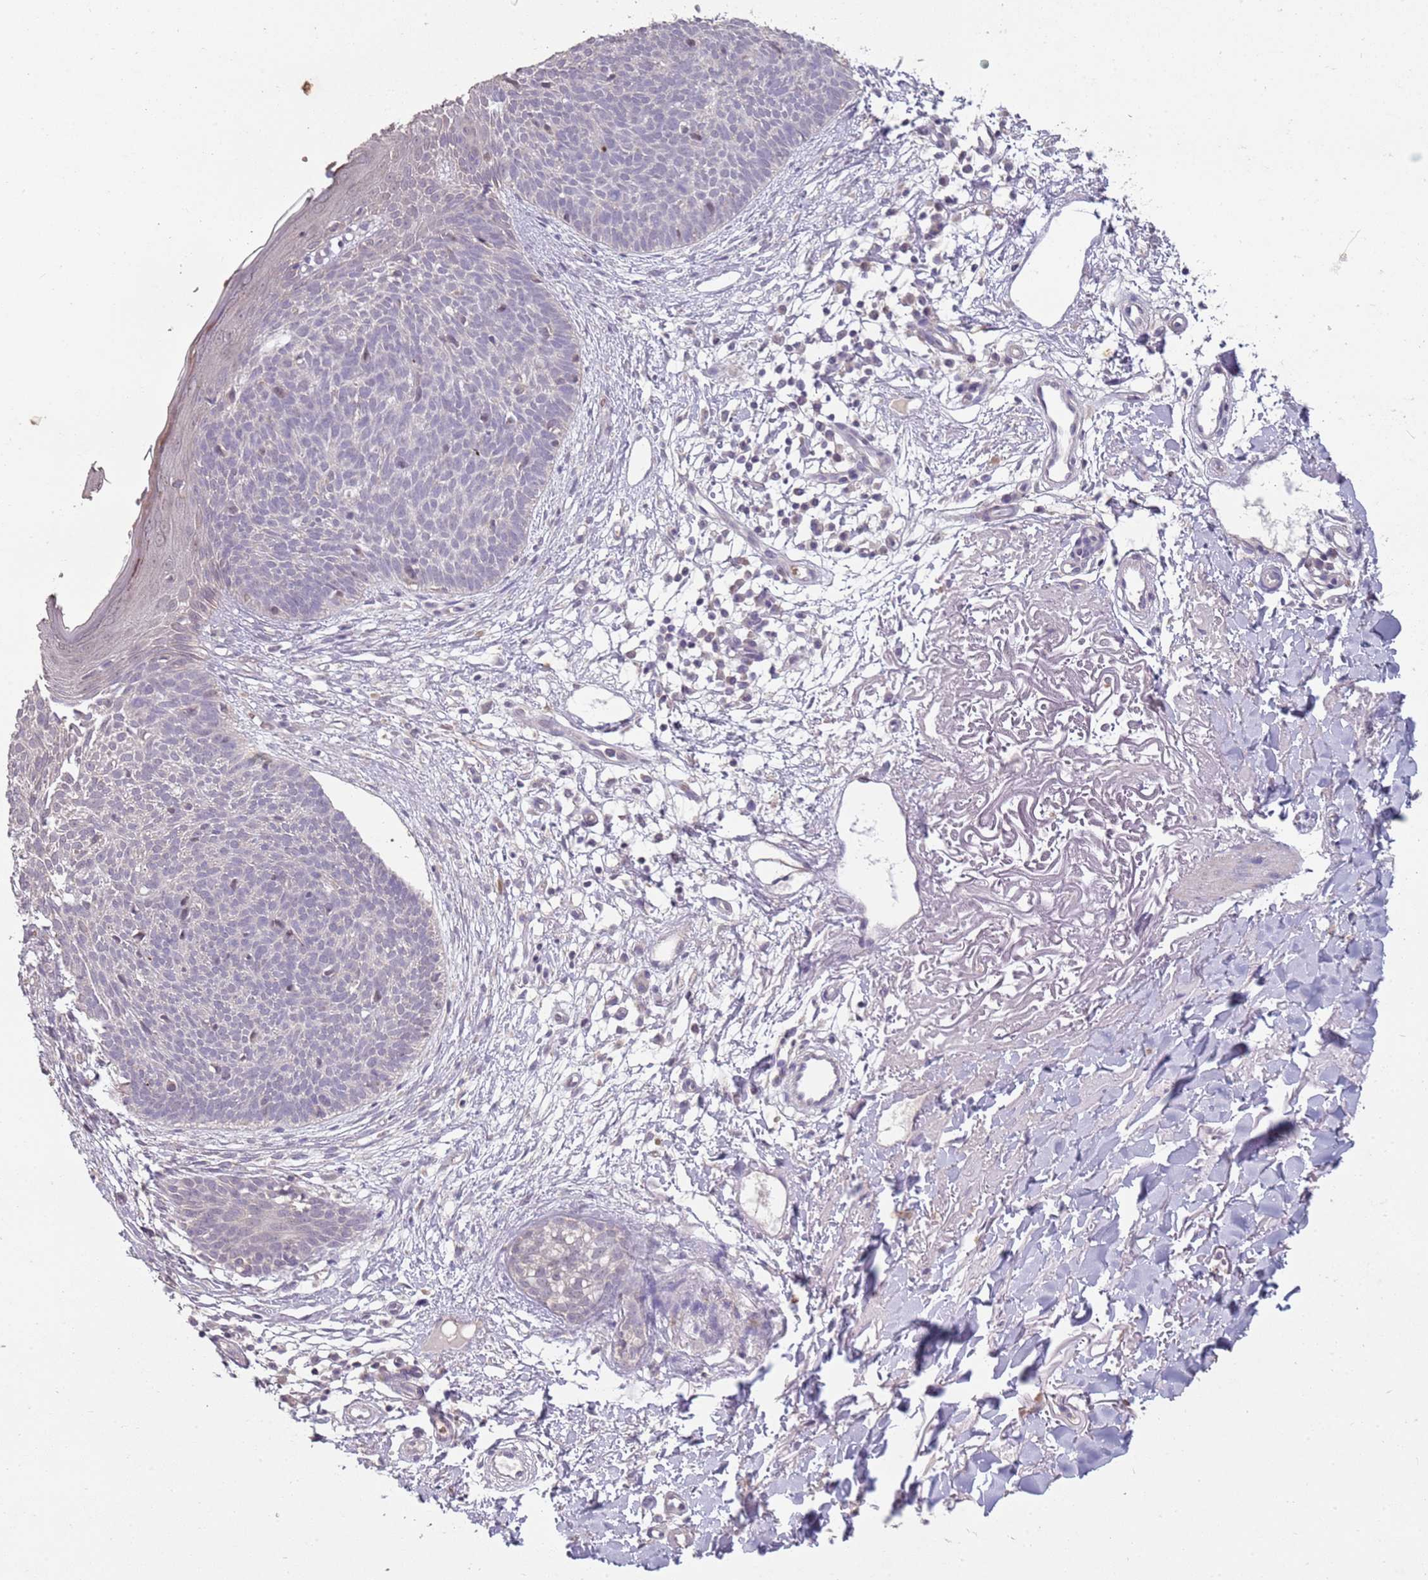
{"staining": {"intensity": "negative", "quantity": "none", "location": "none"}, "tissue": "skin cancer", "cell_type": "Tumor cells", "image_type": "cancer", "snomed": [{"axis": "morphology", "description": "Basal cell carcinoma"}, {"axis": "topography", "description": "Skin"}], "caption": "A high-resolution photomicrograph shows immunohistochemistry (IHC) staining of skin basal cell carcinoma, which displays no significant positivity in tumor cells.", "gene": "TEKT4", "patient": {"sex": "male", "age": 84}}